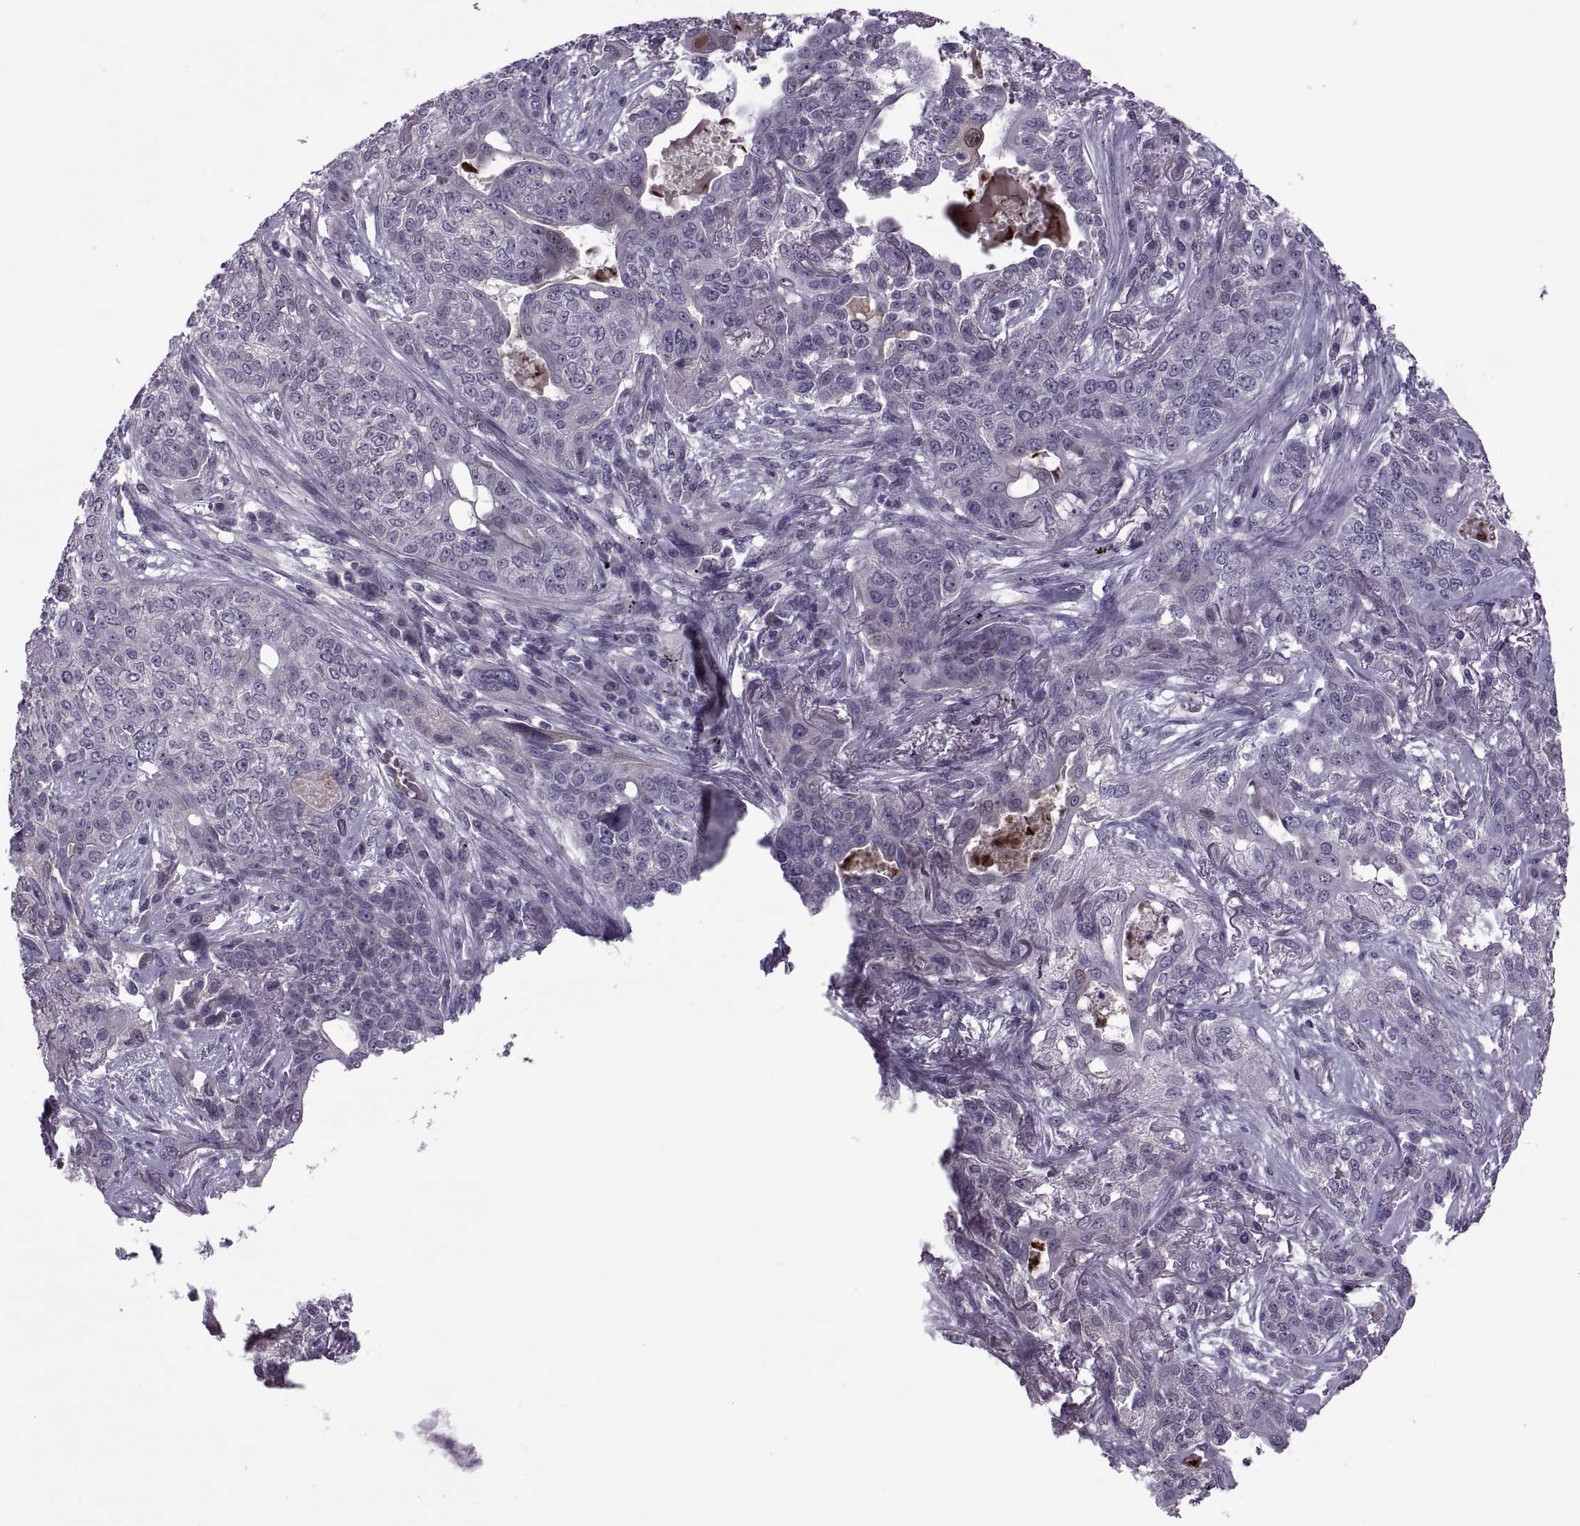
{"staining": {"intensity": "negative", "quantity": "none", "location": "none"}, "tissue": "lung cancer", "cell_type": "Tumor cells", "image_type": "cancer", "snomed": [{"axis": "morphology", "description": "Squamous cell carcinoma, NOS"}, {"axis": "topography", "description": "Lung"}], "caption": "Tumor cells show no significant protein expression in lung cancer (squamous cell carcinoma).", "gene": "ODF3", "patient": {"sex": "female", "age": 70}}